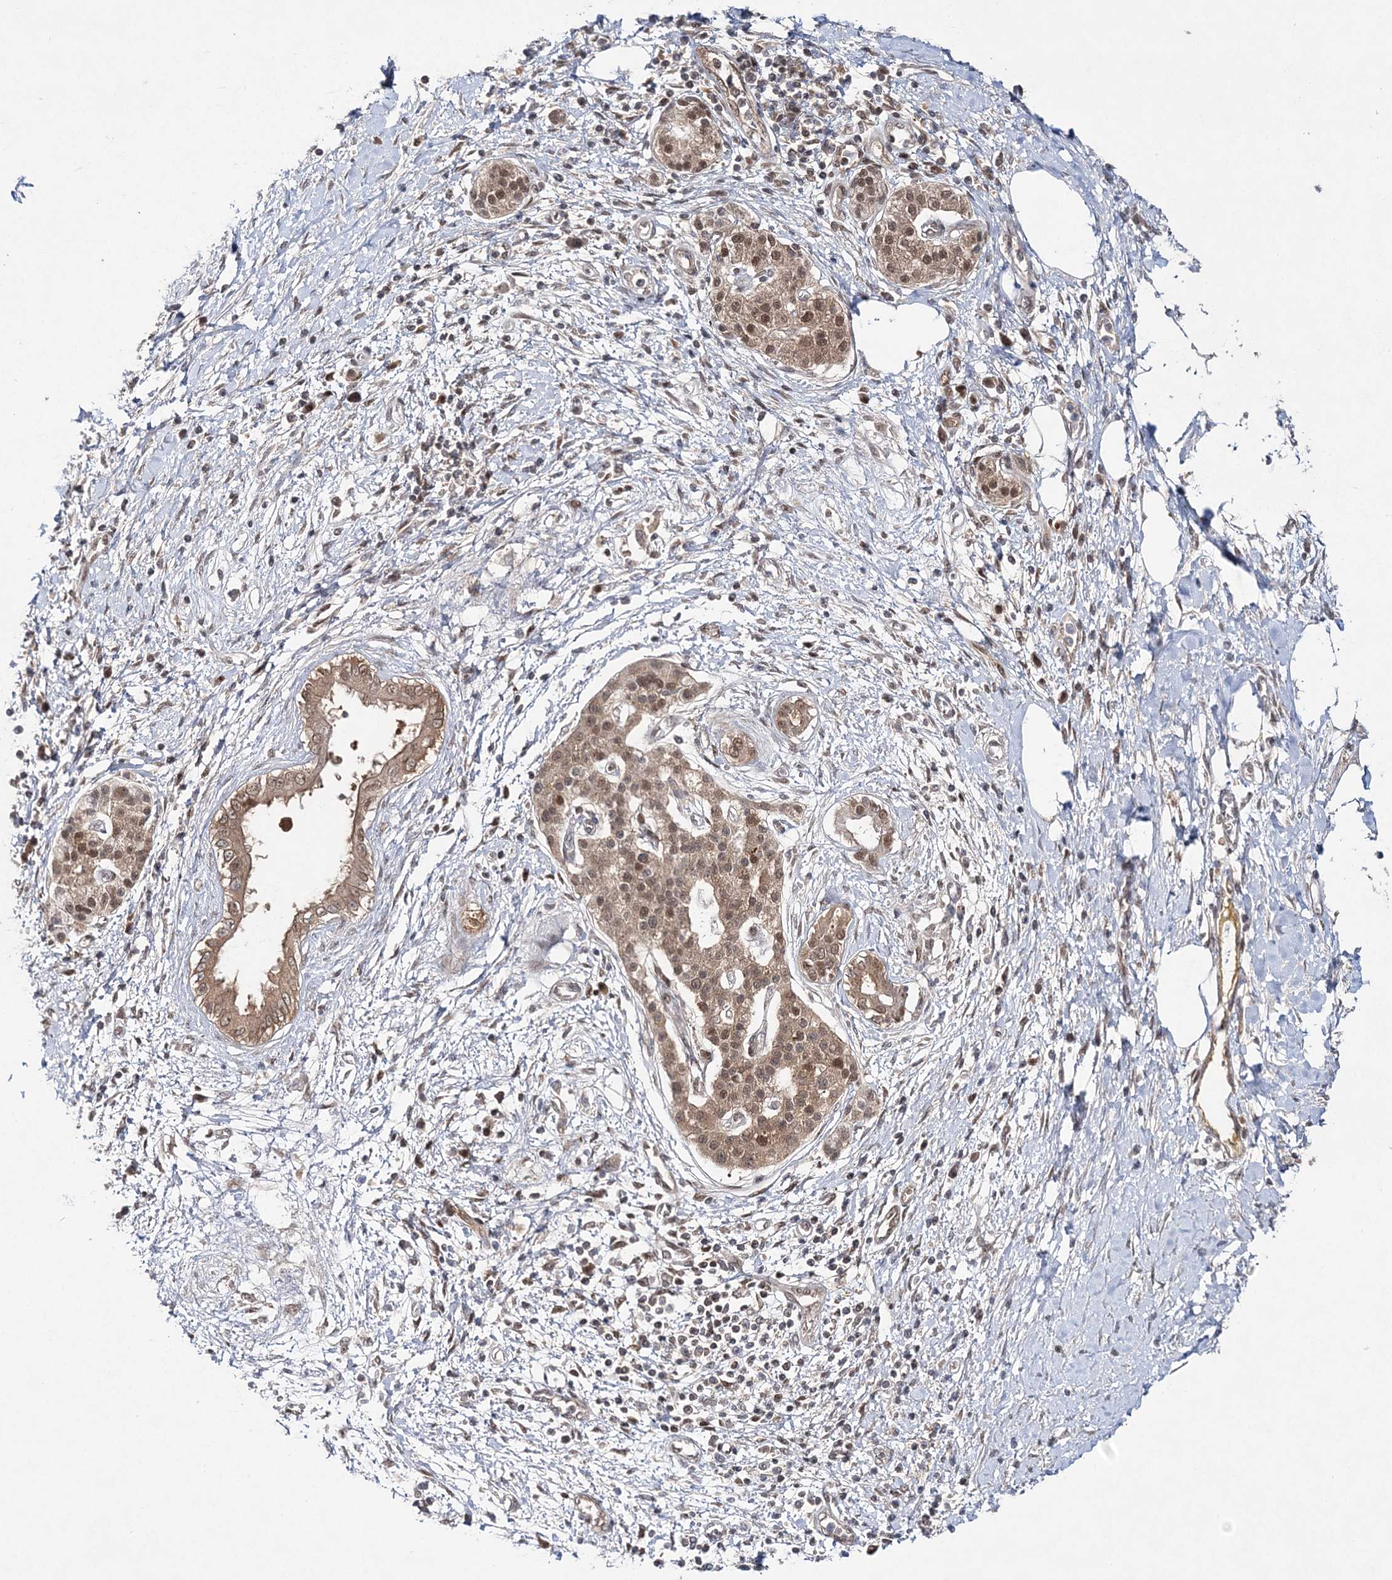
{"staining": {"intensity": "moderate", "quantity": ">75%", "location": "cytoplasmic/membranous,nuclear"}, "tissue": "pancreatic cancer", "cell_type": "Tumor cells", "image_type": "cancer", "snomed": [{"axis": "morphology", "description": "Adenocarcinoma, NOS"}, {"axis": "topography", "description": "Pancreas"}], "caption": "Immunohistochemistry photomicrograph of neoplastic tissue: human pancreatic cancer (adenocarcinoma) stained using IHC demonstrates medium levels of moderate protein expression localized specifically in the cytoplasmic/membranous and nuclear of tumor cells, appearing as a cytoplasmic/membranous and nuclear brown color.", "gene": "NIF3L1", "patient": {"sex": "male", "age": 58}}